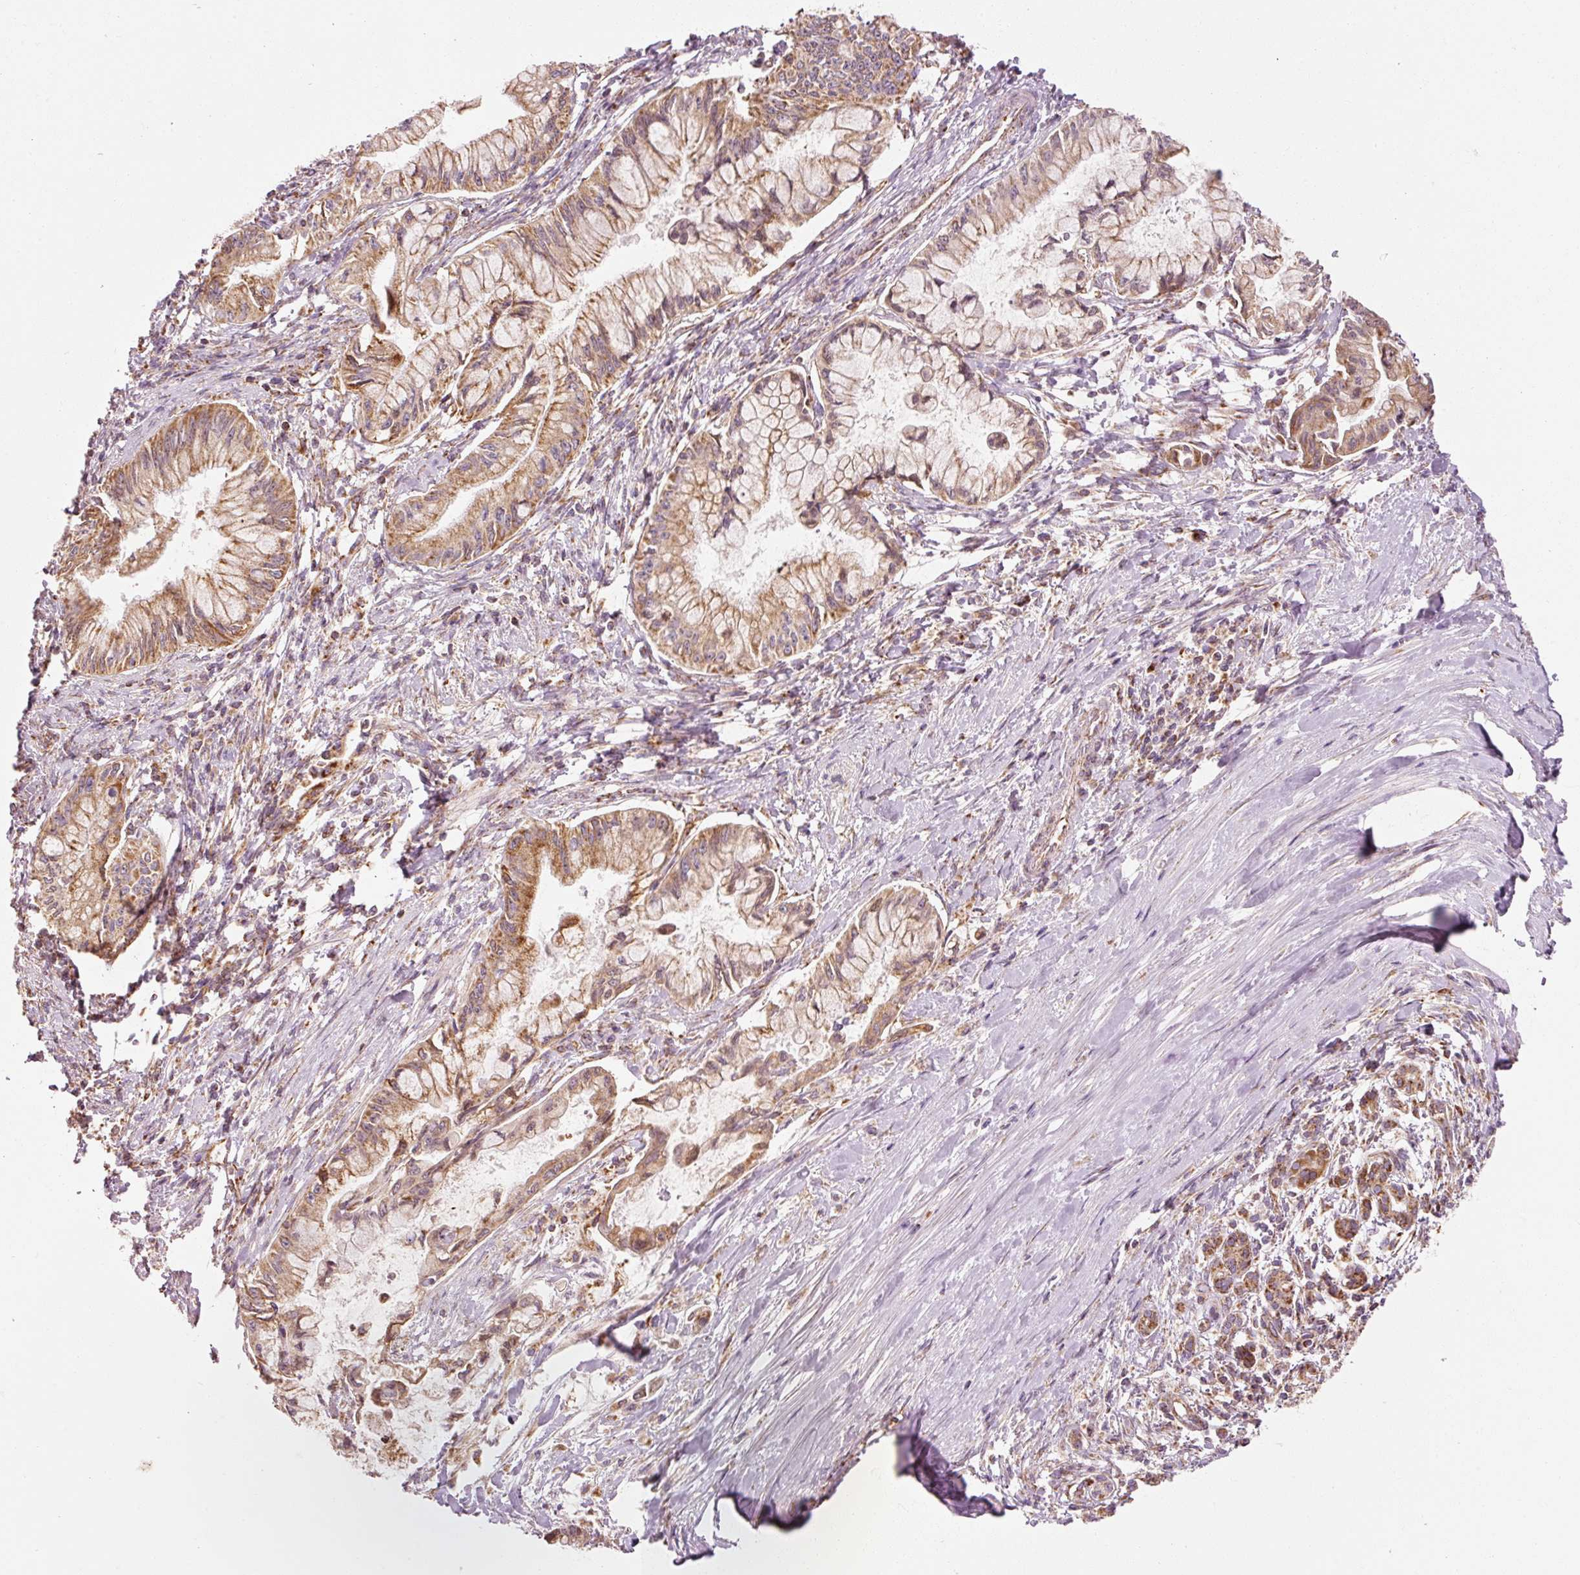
{"staining": {"intensity": "moderate", "quantity": ">75%", "location": "cytoplasmic/membranous"}, "tissue": "pancreatic cancer", "cell_type": "Tumor cells", "image_type": "cancer", "snomed": [{"axis": "morphology", "description": "Adenocarcinoma, NOS"}, {"axis": "topography", "description": "Pancreas"}], "caption": "Pancreatic cancer tissue demonstrates moderate cytoplasmic/membranous staining in about >75% of tumor cells, visualized by immunohistochemistry. (DAB IHC with brightfield microscopy, high magnification).", "gene": "NDUFB4", "patient": {"sex": "male", "age": 48}}